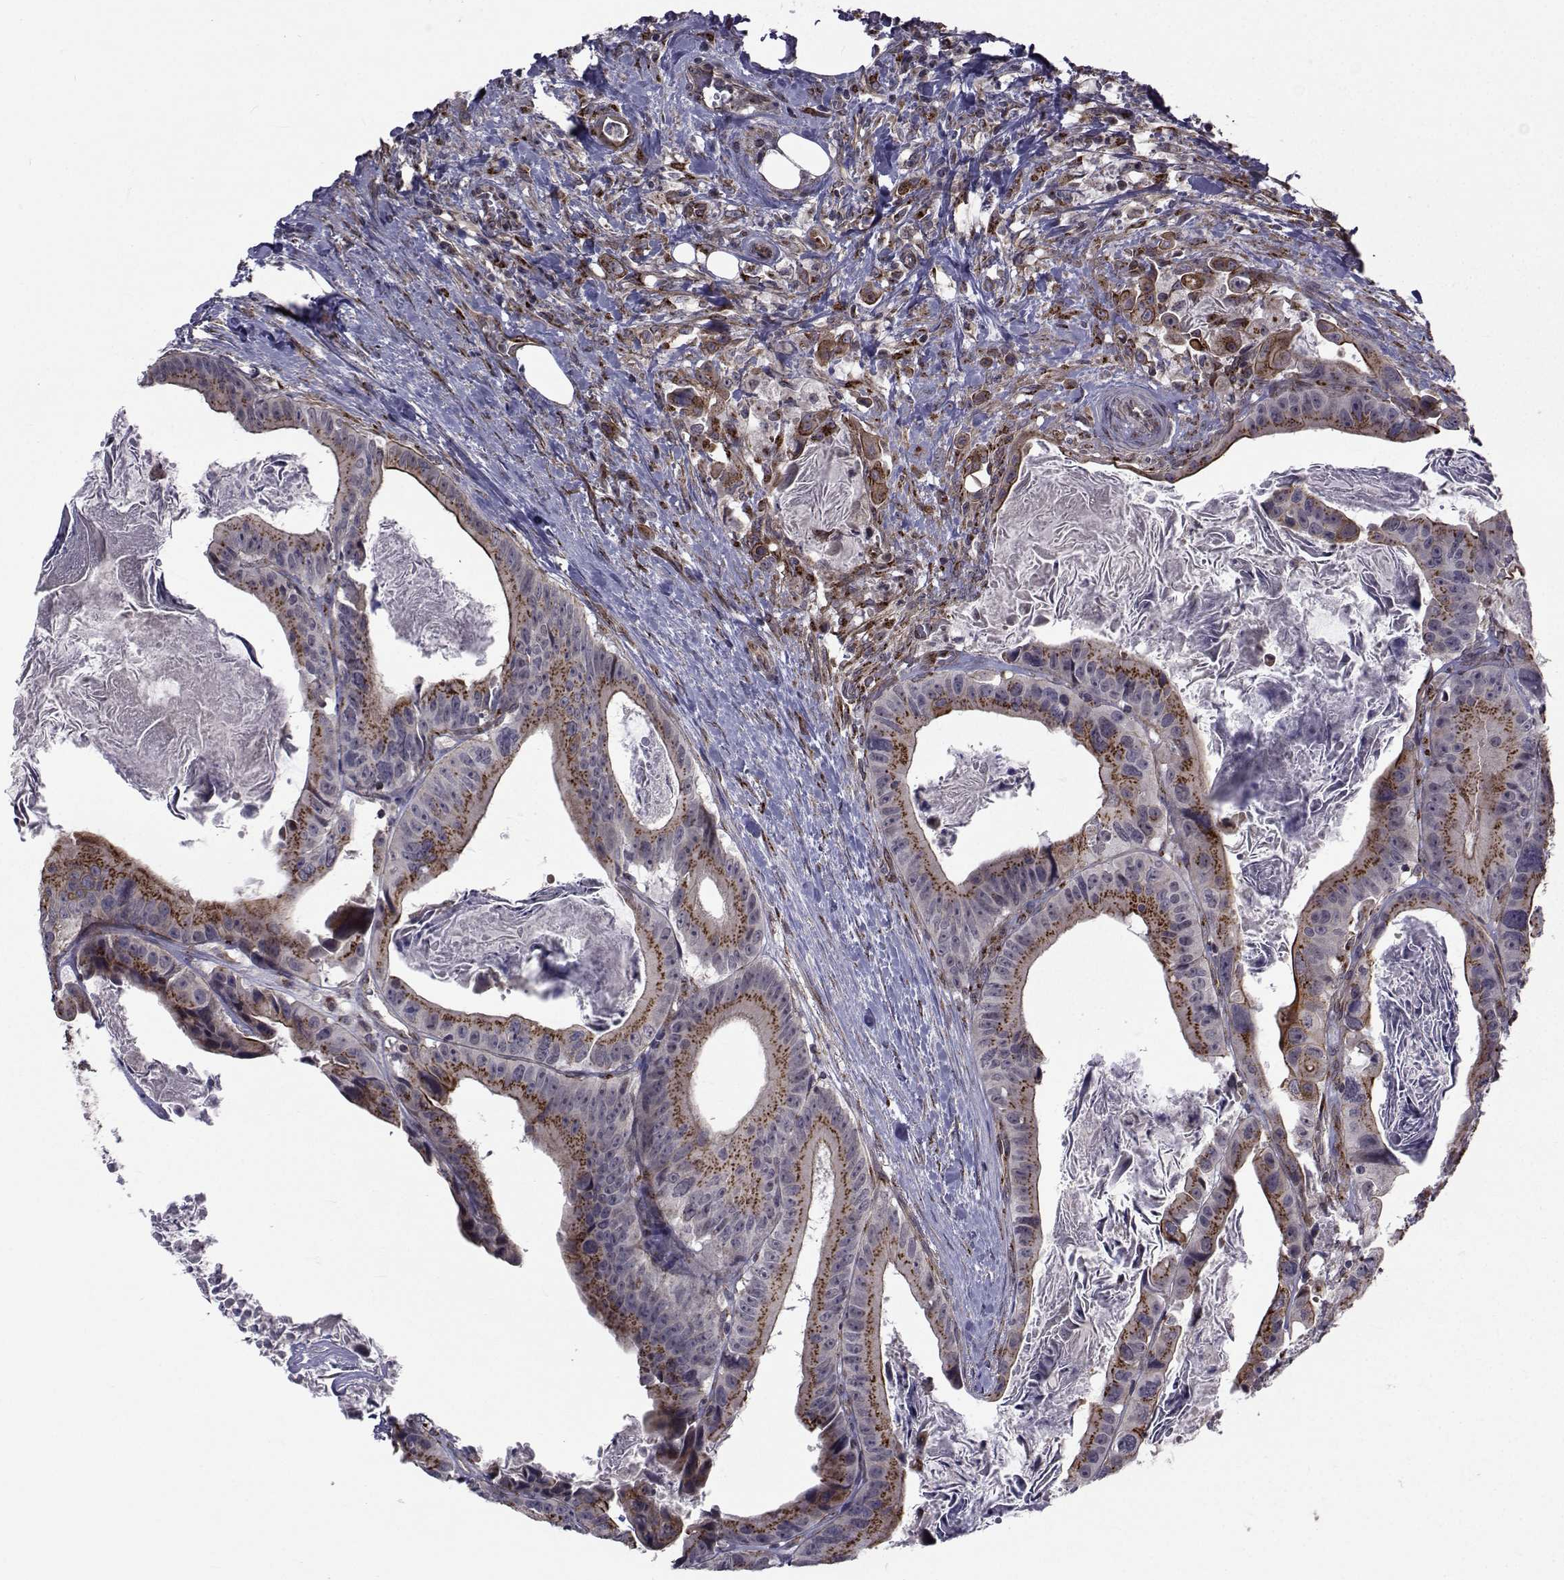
{"staining": {"intensity": "moderate", "quantity": "25%-75%", "location": "cytoplasmic/membranous"}, "tissue": "colorectal cancer", "cell_type": "Tumor cells", "image_type": "cancer", "snomed": [{"axis": "morphology", "description": "Adenocarcinoma, NOS"}, {"axis": "topography", "description": "Rectum"}], "caption": "Colorectal cancer stained with immunohistochemistry (IHC) demonstrates moderate cytoplasmic/membranous staining in approximately 25%-75% of tumor cells.", "gene": "ATP6V1C2", "patient": {"sex": "male", "age": 64}}